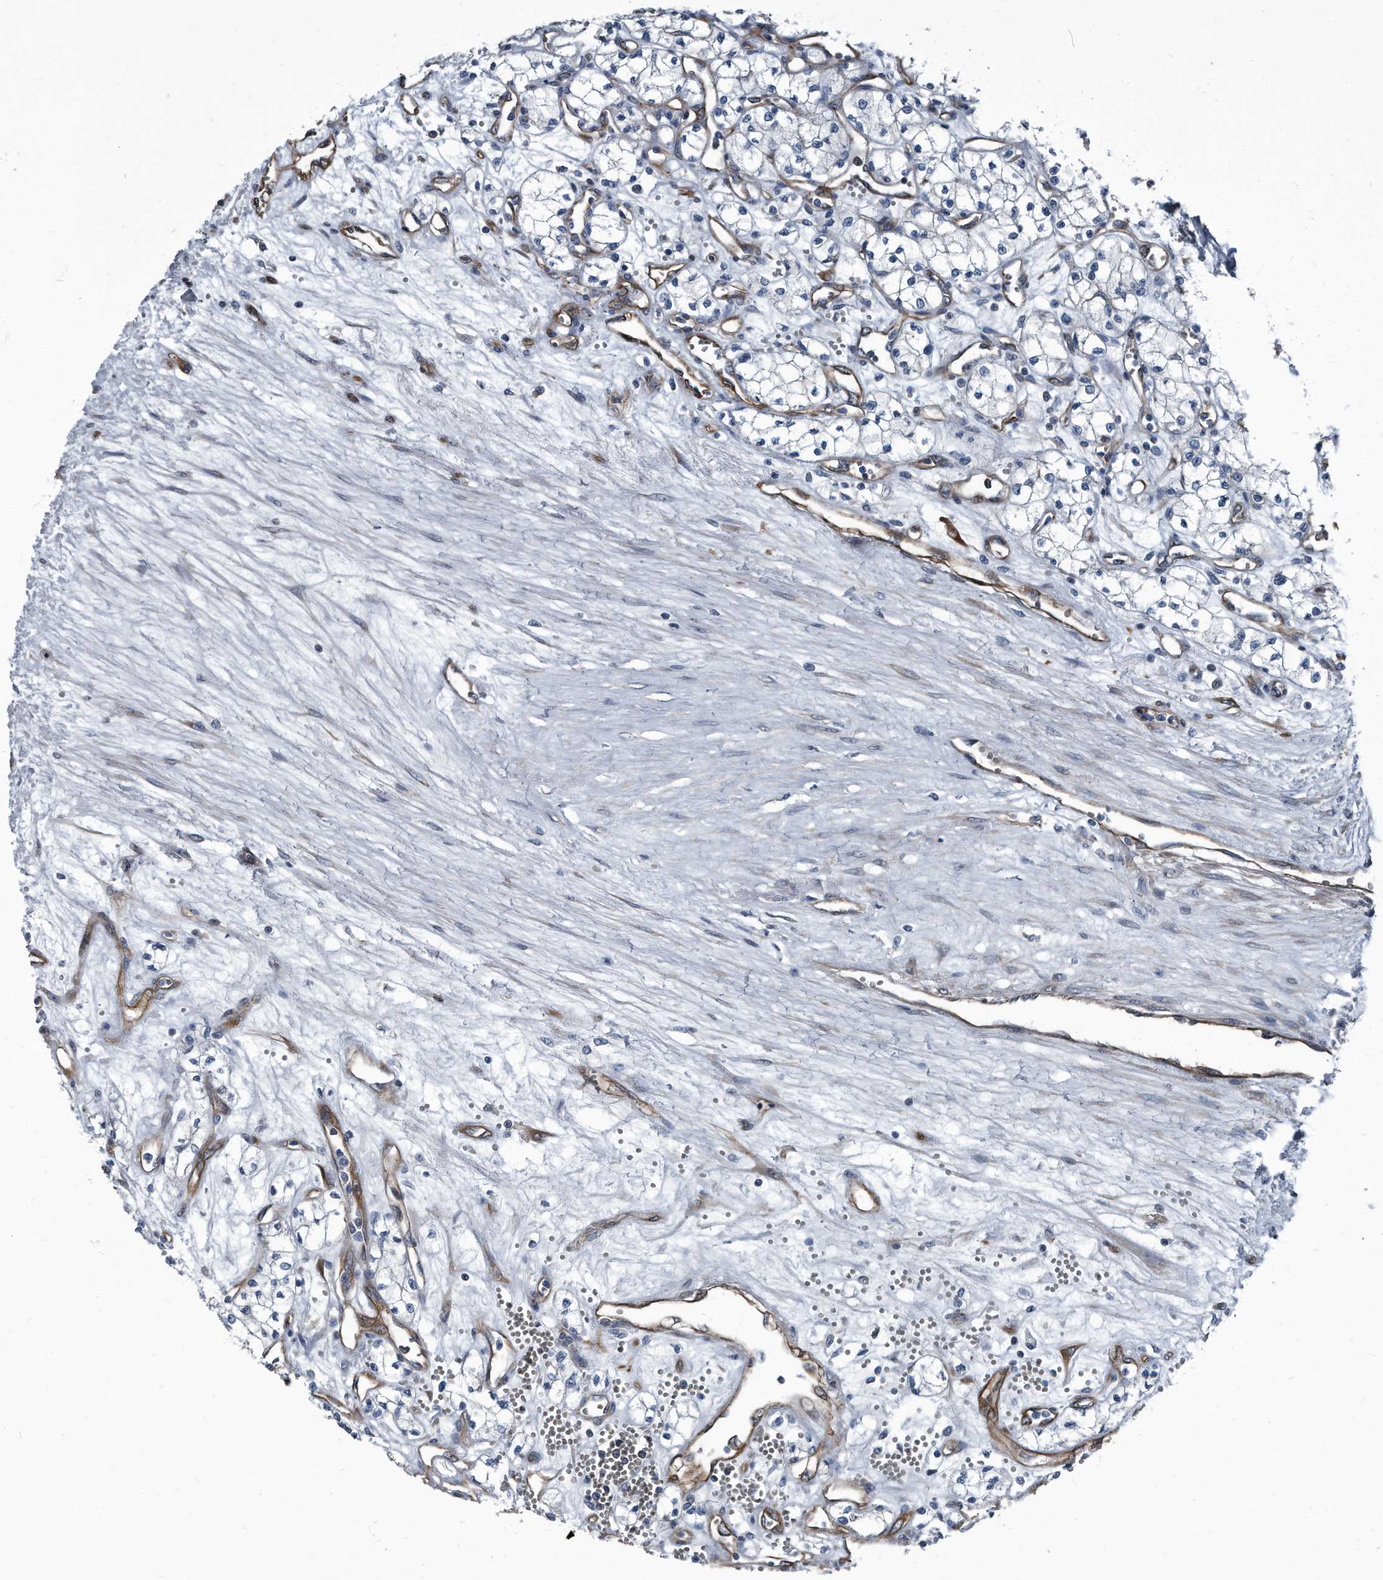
{"staining": {"intensity": "negative", "quantity": "none", "location": "none"}, "tissue": "renal cancer", "cell_type": "Tumor cells", "image_type": "cancer", "snomed": [{"axis": "morphology", "description": "Adenocarcinoma, NOS"}, {"axis": "topography", "description": "Kidney"}], "caption": "The image shows no staining of tumor cells in renal adenocarcinoma.", "gene": "PLEC", "patient": {"sex": "male", "age": 59}}